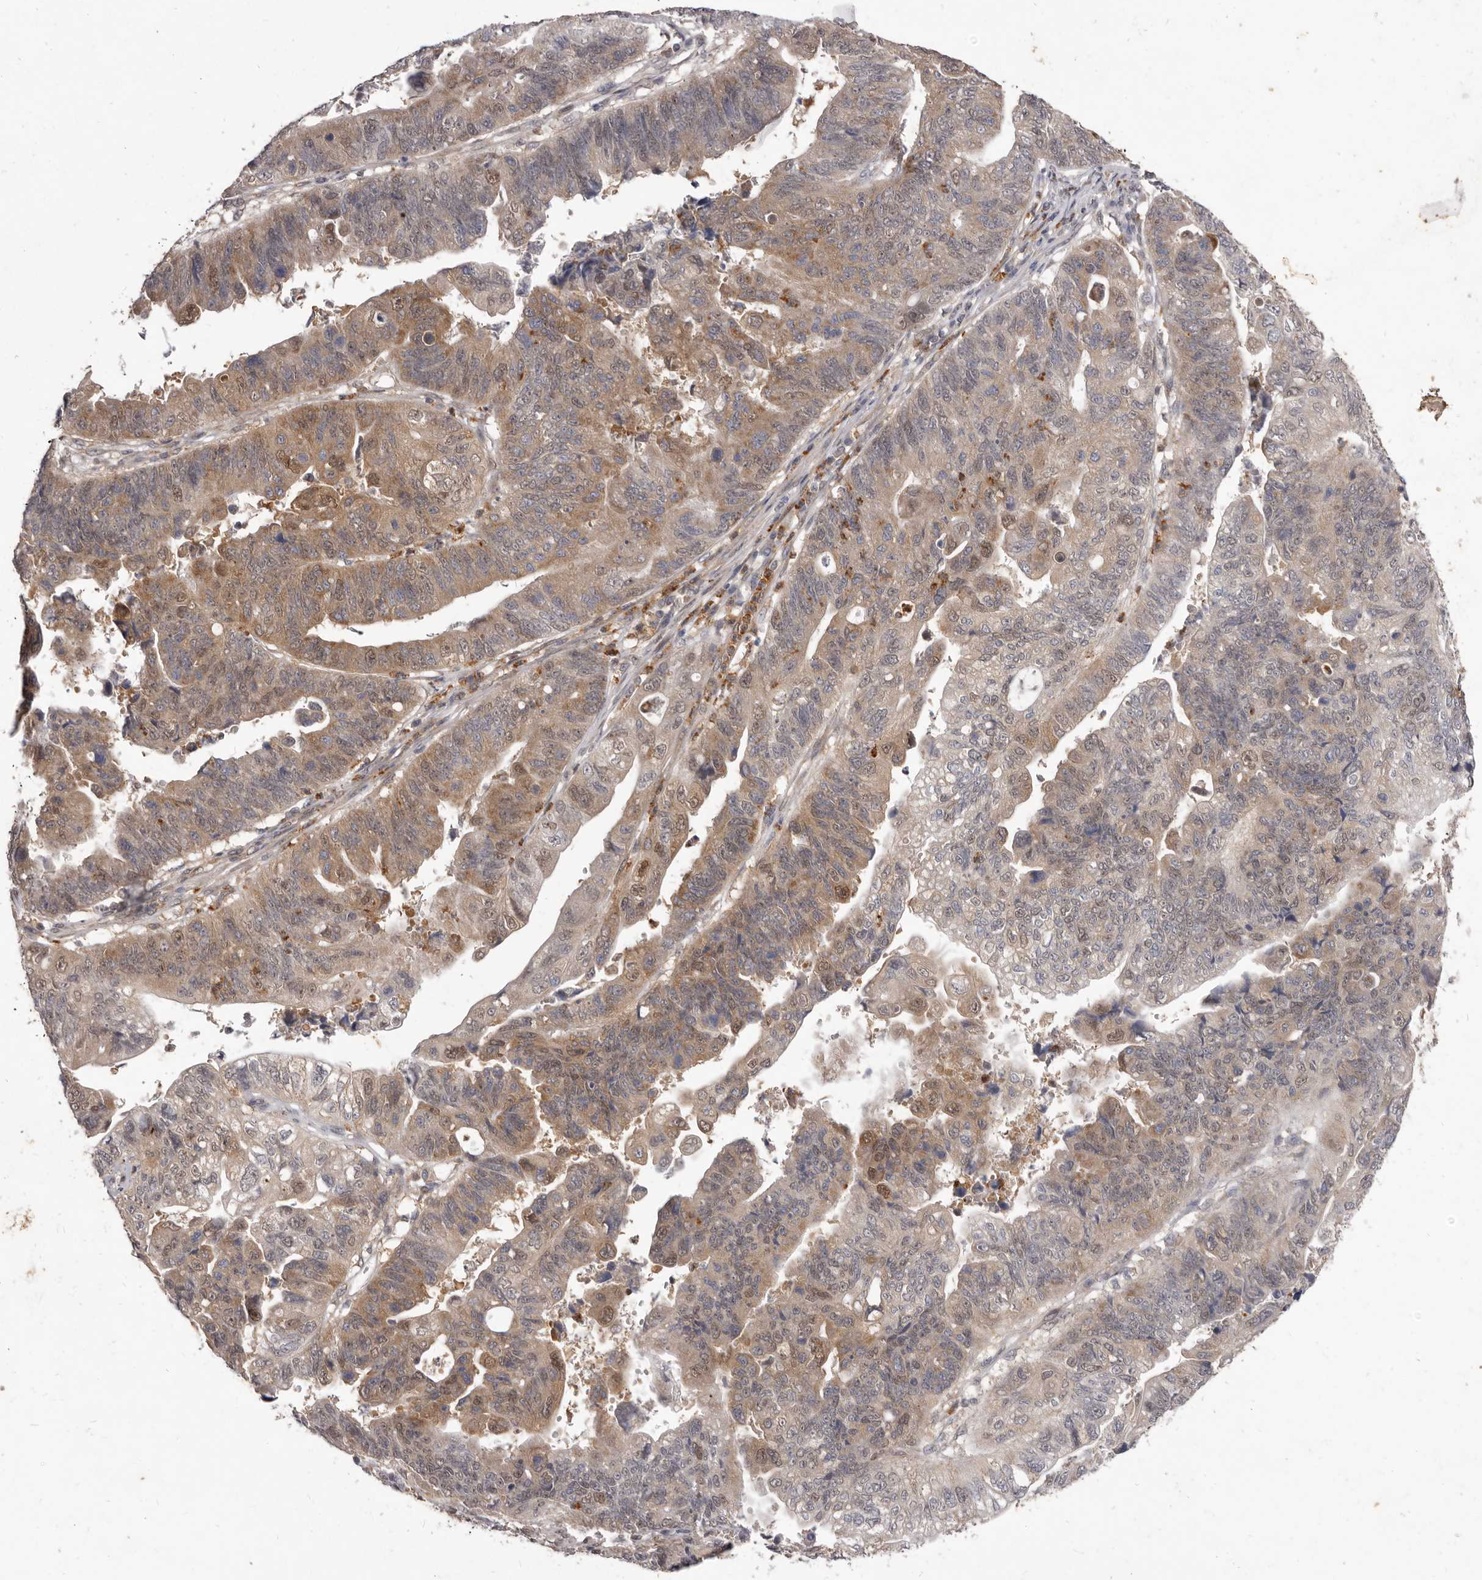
{"staining": {"intensity": "moderate", "quantity": "25%-75%", "location": "cytoplasmic/membranous,nuclear"}, "tissue": "stomach cancer", "cell_type": "Tumor cells", "image_type": "cancer", "snomed": [{"axis": "morphology", "description": "Adenocarcinoma, NOS"}, {"axis": "topography", "description": "Stomach"}], "caption": "Human stomach adenocarcinoma stained with a protein marker shows moderate staining in tumor cells.", "gene": "ACLY", "patient": {"sex": "male", "age": 59}}